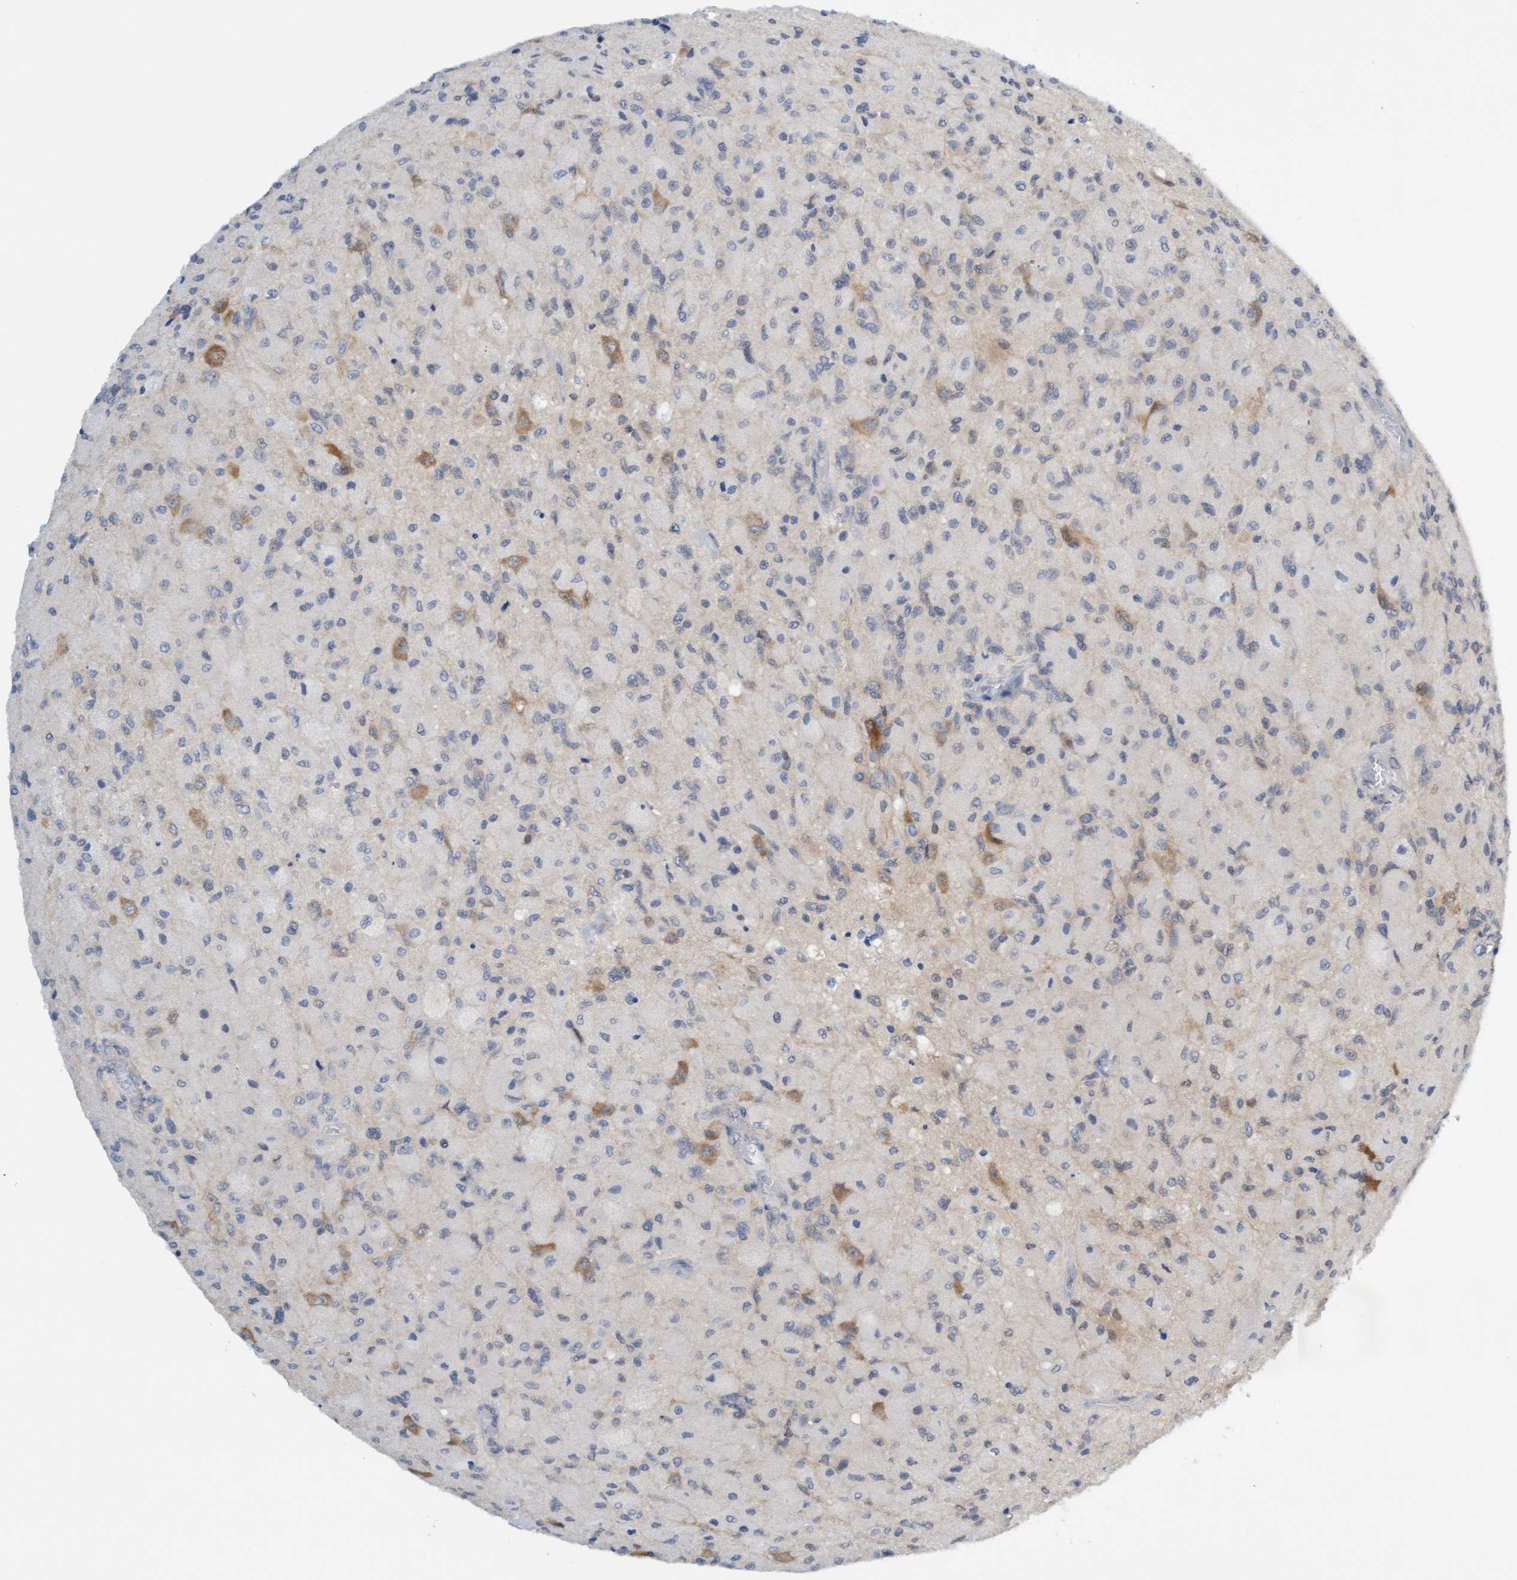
{"staining": {"intensity": "moderate", "quantity": "<25%", "location": "cytoplasmic/membranous"}, "tissue": "glioma", "cell_type": "Tumor cells", "image_type": "cancer", "snomed": [{"axis": "morphology", "description": "Normal tissue, NOS"}, {"axis": "morphology", "description": "Glioma, malignant, High grade"}, {"axis": "topography", "description": "Cerebral cortex"}], "caption": "Protein staining of malignant glioma (high-grade) tissue reveals moderate cytoplasmic/membranous positivity in approximately <25% of tumor cells. The staining is performed using DAB (3,3'-diaminobenzidine) brown chromogen to label protein expression. The nuclei are counter-stained blue using hematoxylin.", "gene": "AMZ2", "patient": {"sex": "male", "age": 77}}